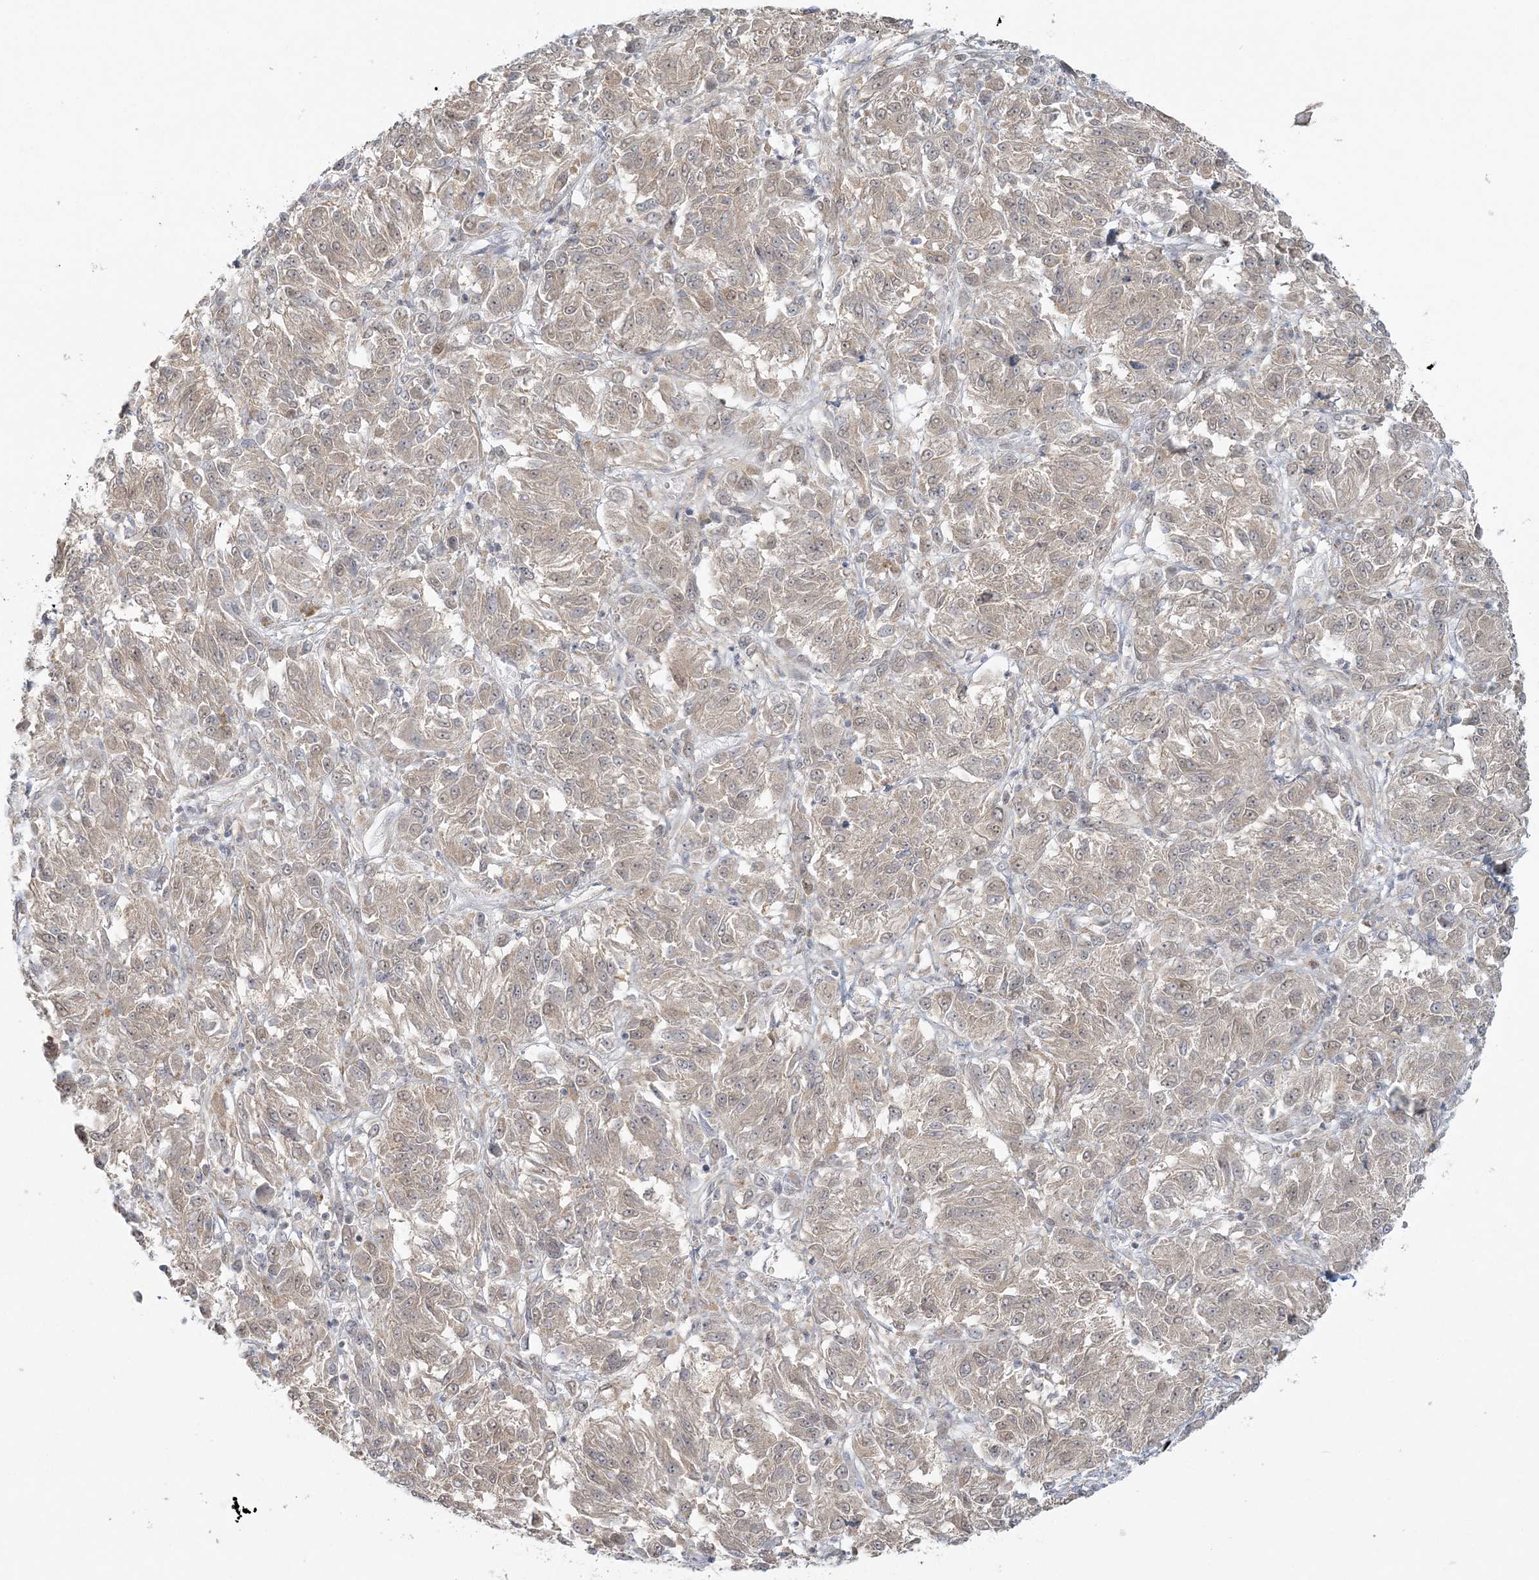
{"staining": {"intensity": "weak", "quantity": "<25%", "location": "cytoplasmic/membranous"}, "tissue": "melanoma", "cell_type": "Tumor cells", "image_type": "cancer", "snomed": [{"axis": "morphology", "description": "Malignant melanoma, Metastatic site"}, {"axis": "topography", "description": "Lung"}], "caption": "The image shows no staining of tumor cells in malignant melanoma (metastatic site). Brightfield microscopy of immunohistochemistry stained with DAB (3,3'-diaminobenzidine) (brown) and hematoxylin (blue), captured at high magnification.", "gene": "BLTP3A", "patient": {"sex": "male", "age": 64}}